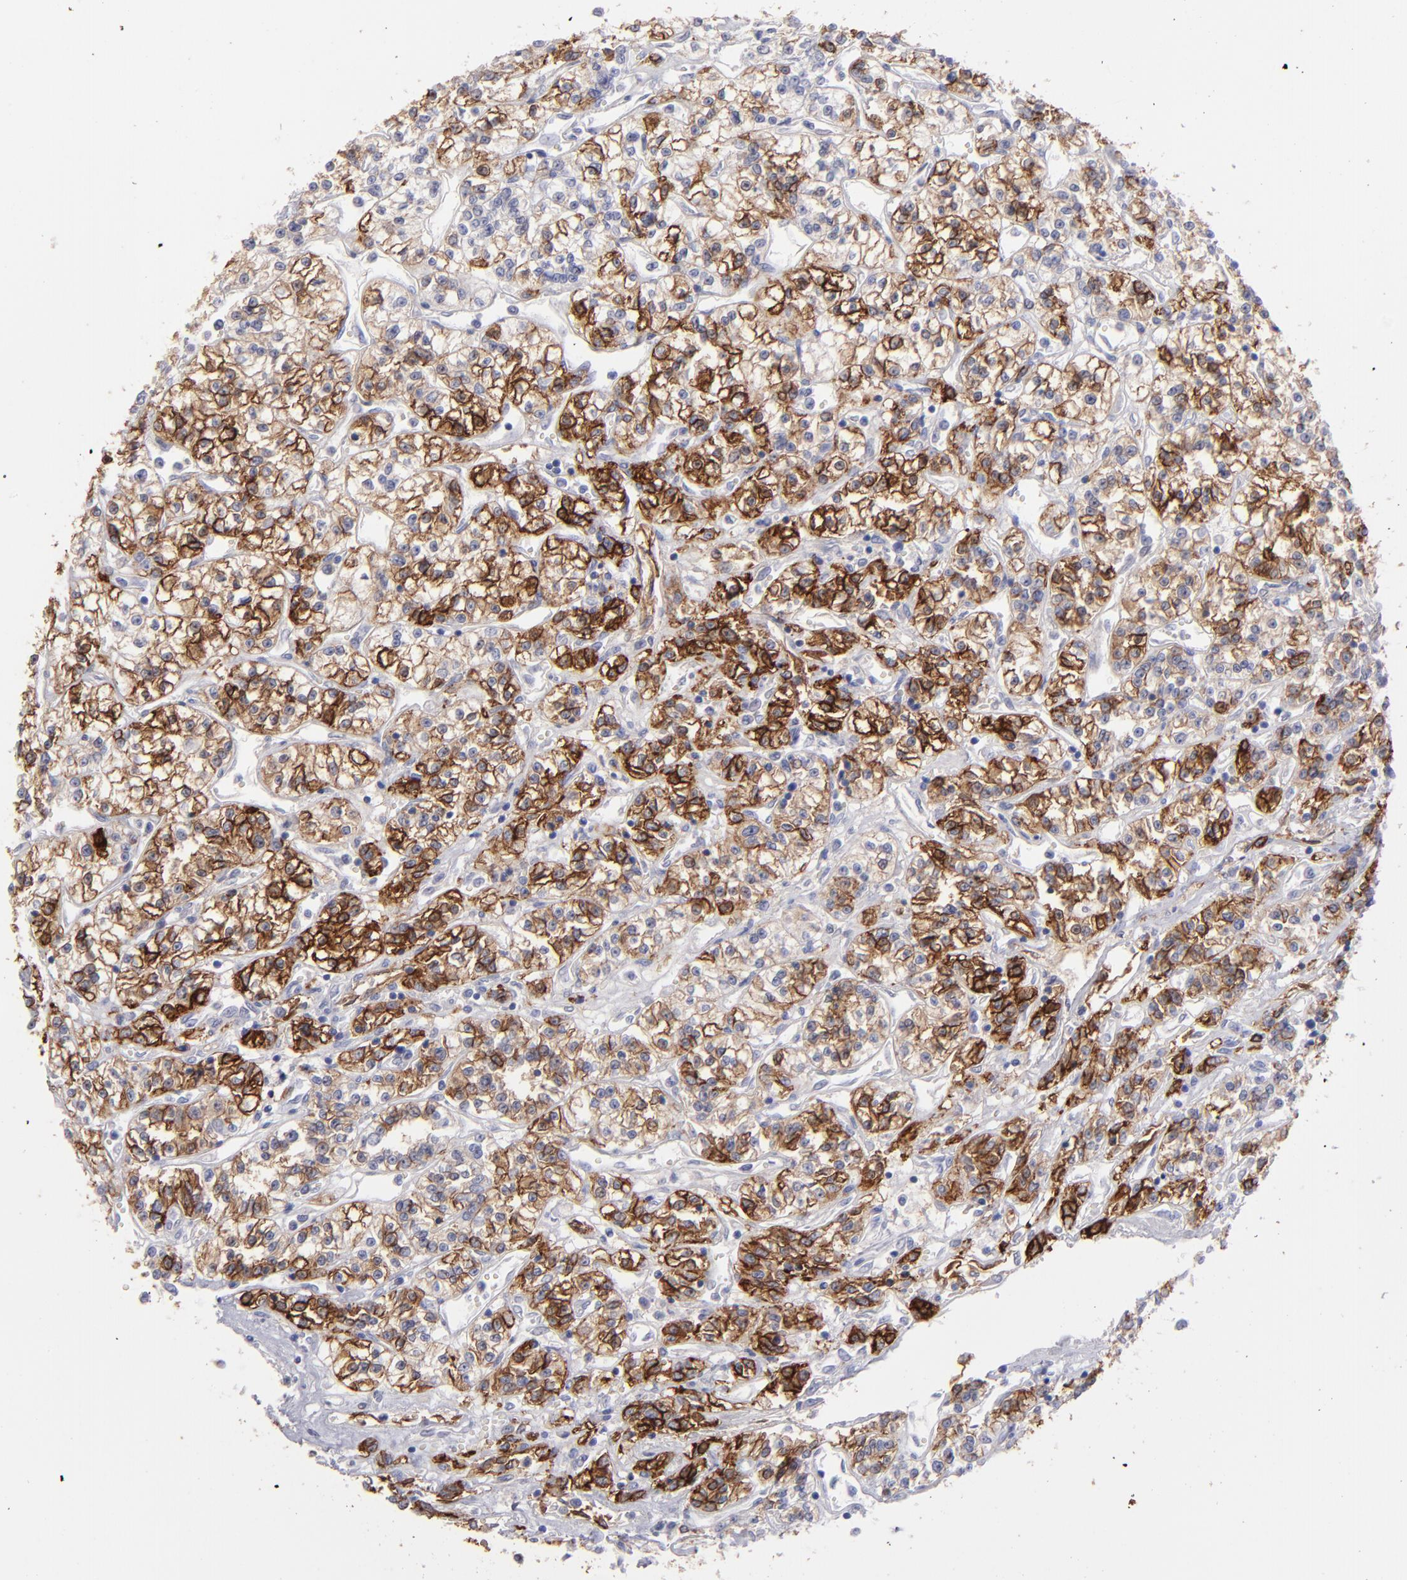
{"staining": {"intensity": "moderate", "quantity": ">75%", "location": "cytoplasmic/membranous"}, "tissue": "renal cancer", "cell_type": "Tumor cells", "image_type": "cancer", "snomed": [{"axis": "morphology", "description": "Adenocarcinoma, NOS"}, {"axis": "topography", "description": "Kidney"}], "caption": "An immunohistochemistry (IHC) image of tumor tissue is shown. Protein staining in brown highlights moderate cytoplasmic/membranous positivity in adenocarcinoma (renal) within tumor cells.", "gene": "AHNAK2", "patient": {"sex": "female", "age": 76}}